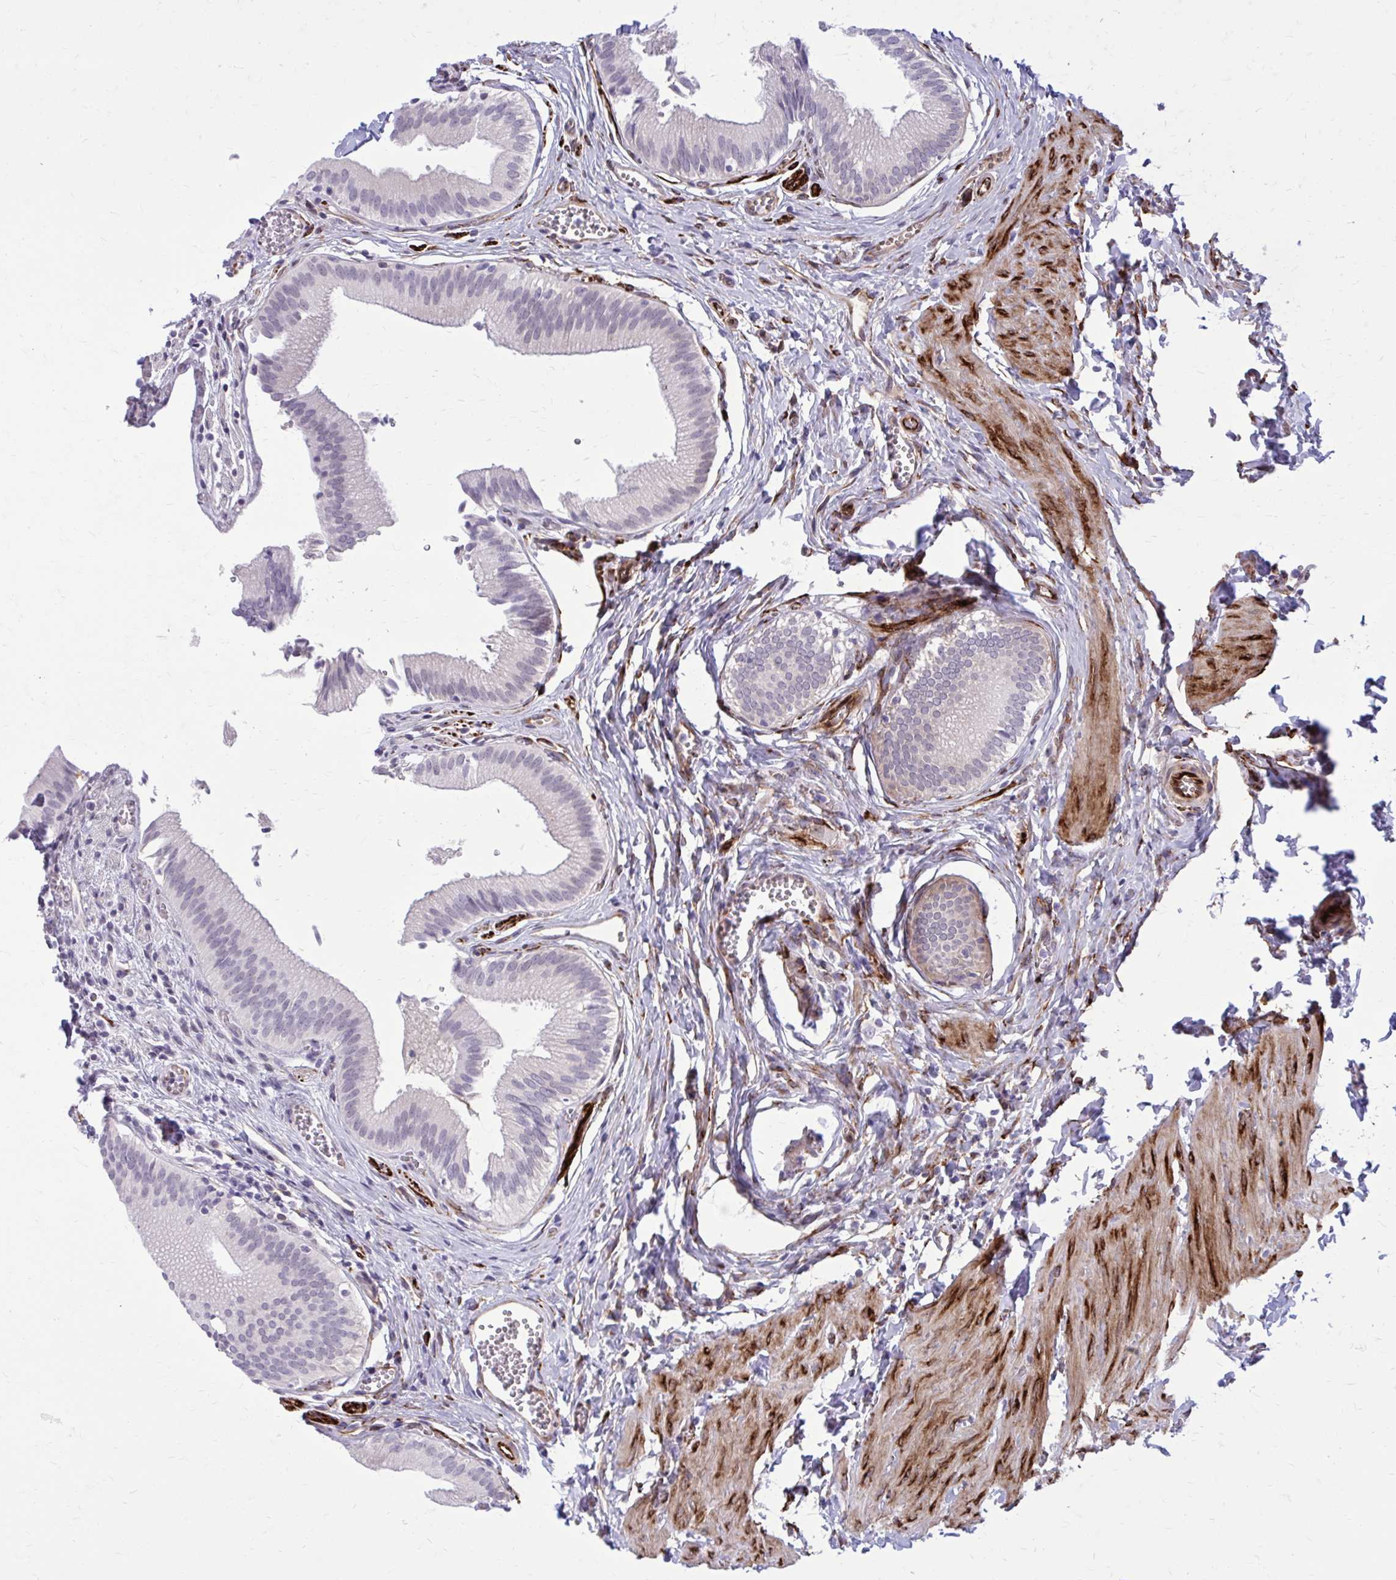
{"staining": {"intensity": "weak", "quantity": "25%-75%", "location": "cytoplasmic/membranous"}, "tissue": "gallbladder", "cell_type": "Glandular cells", "image_type": "normal", "snomed": [{"axis": "morphology", "description": "Normal tissue, NOS"}, {"axis": "topography", "description": "Gallbladder"}, {"axis": "topography", "description": "Peripheral nerve tissue"}], "caption": "IHC (DAB (3,3'-diaminobenzidine)) staining of unremarkable human gallbladder exhibits weak cytoplasmic/membranous protein positivity in approximately 25%-75% of glandular cells.", "gene": "BEND5", "patient": {"sex": "male", "age": 17}}